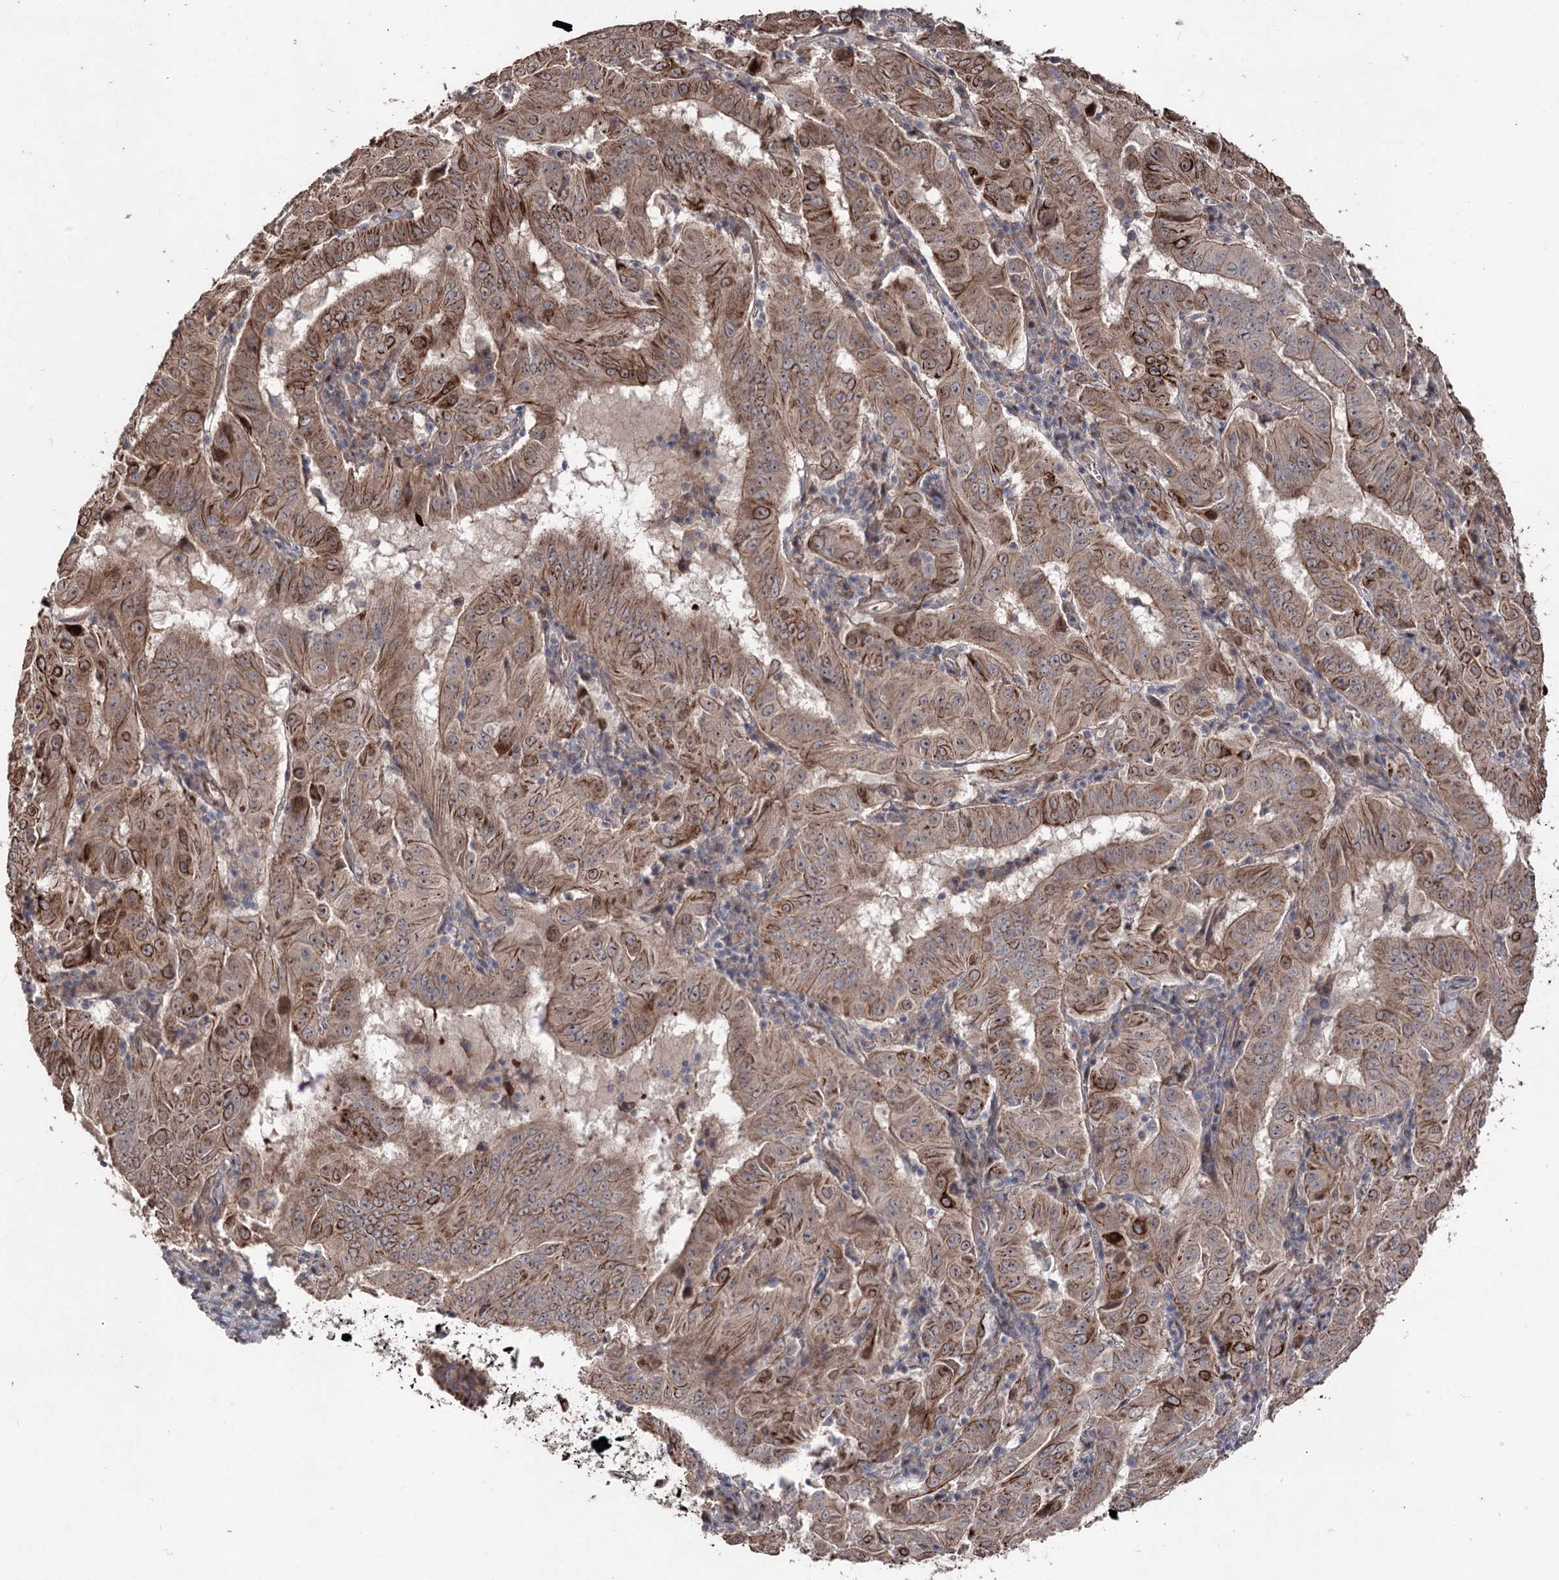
{"staining": {"intensity": "moderate", "quantity": ">75%", "location": "cytoplasmic/membranous"}, "tissue": "pancreatic cancer", "cell_type": "Tumor cells", "image_type": "cancer", "snomed": [{"axis": "morphology", "description": "Adenocarcinoma, NOS"}, {"axis": "topography", "description": "Pancreas"}], "caption": "Brown immunohistochemical staining in human adenocarcinoma (pancreatic) demonstrates moderate cytoplasmic/membranous staining in about >75% of tumor cells.", "gene": "CPNE8", "patient": {"sex": "male", "age": 63}}